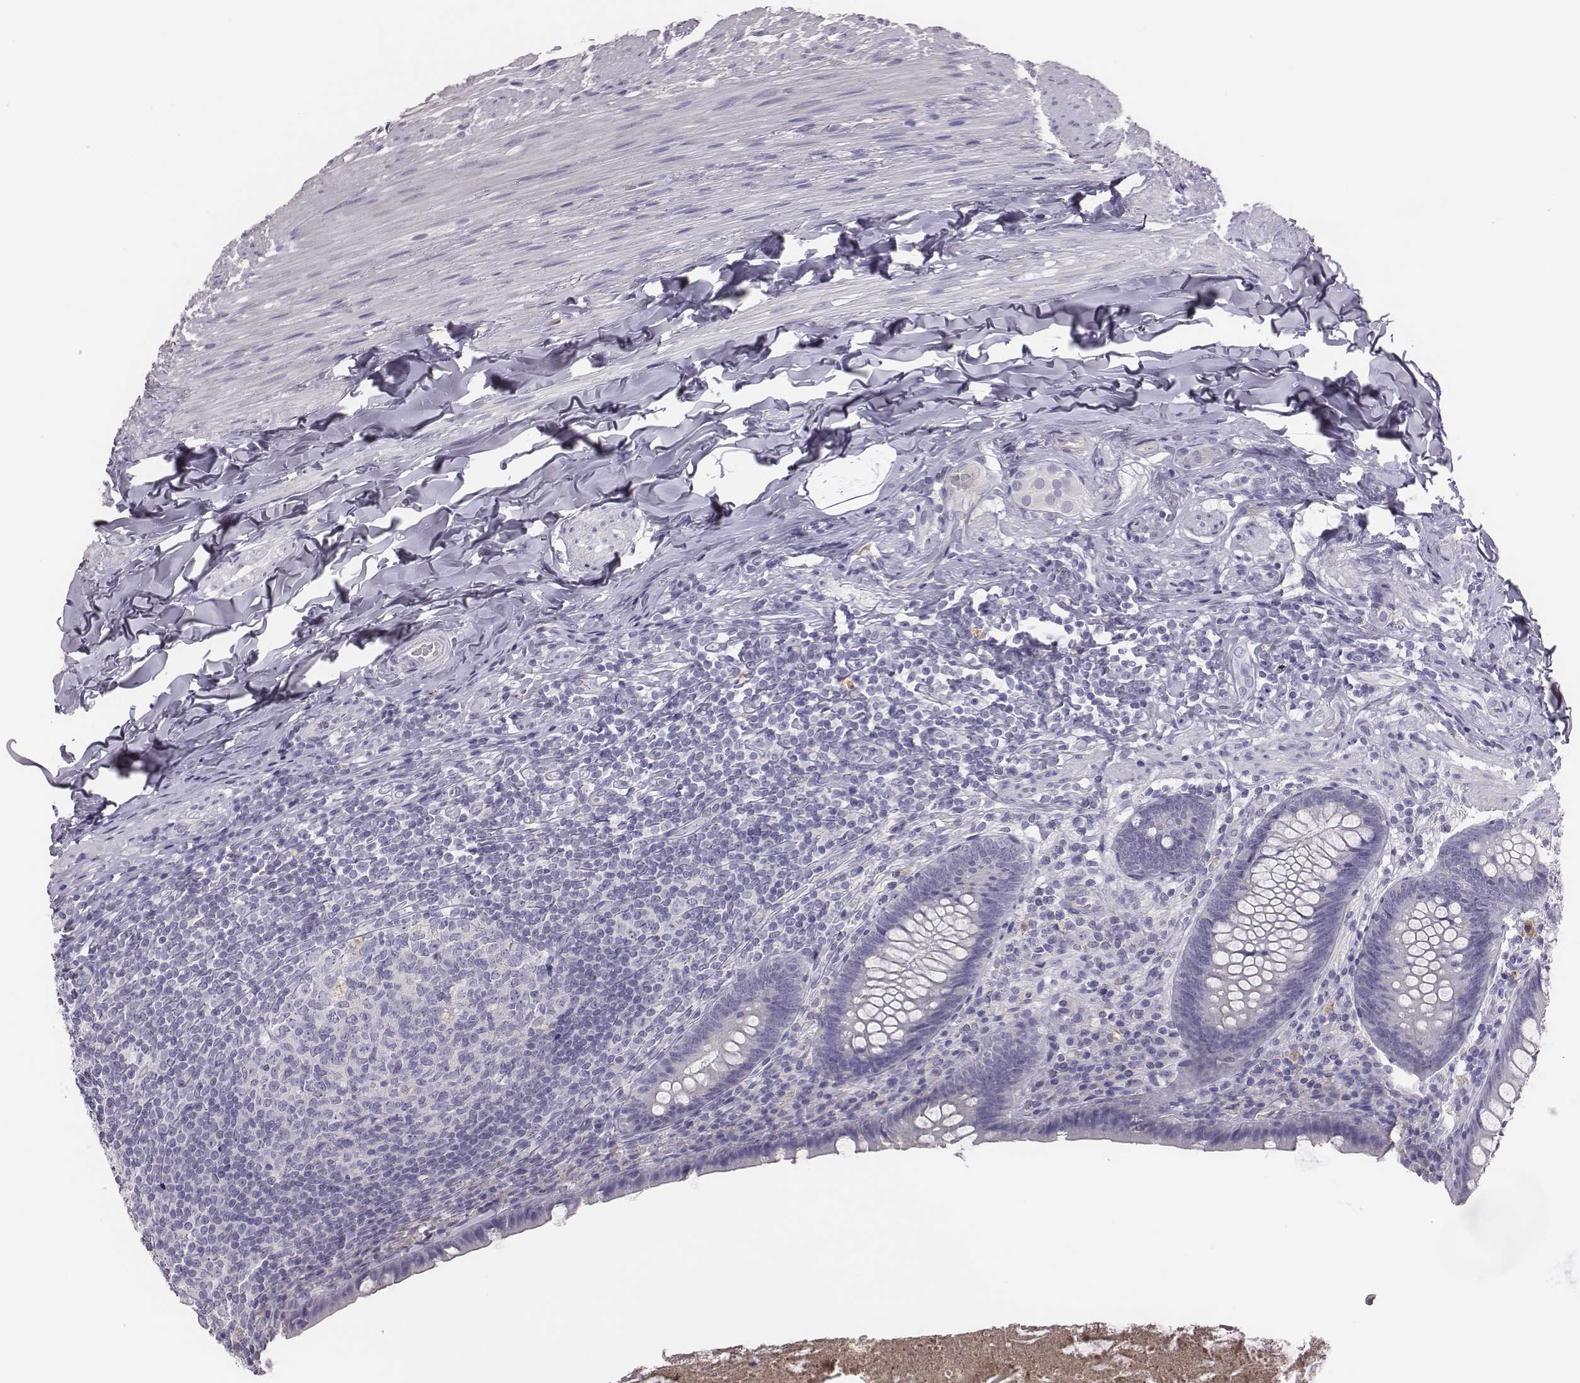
{"staining": {"intensity": "negative", "quantity": "none", "location": "none"}, "tissue": "appendix", "cell_type": "Glandular cells", "image_type": "normal", "snomed": [{"axis": "morphology", "description": "Normal tissue, NOS"}, {"axis": "topography", "description": "Appendix"}], "caption": "A histopathology image of human appendix is negative for staining in glandular cells. (DAB IHC with hematoxylin counter stain).", "gene": "EN1", "patient": {"sex": "male", "age": 47}}